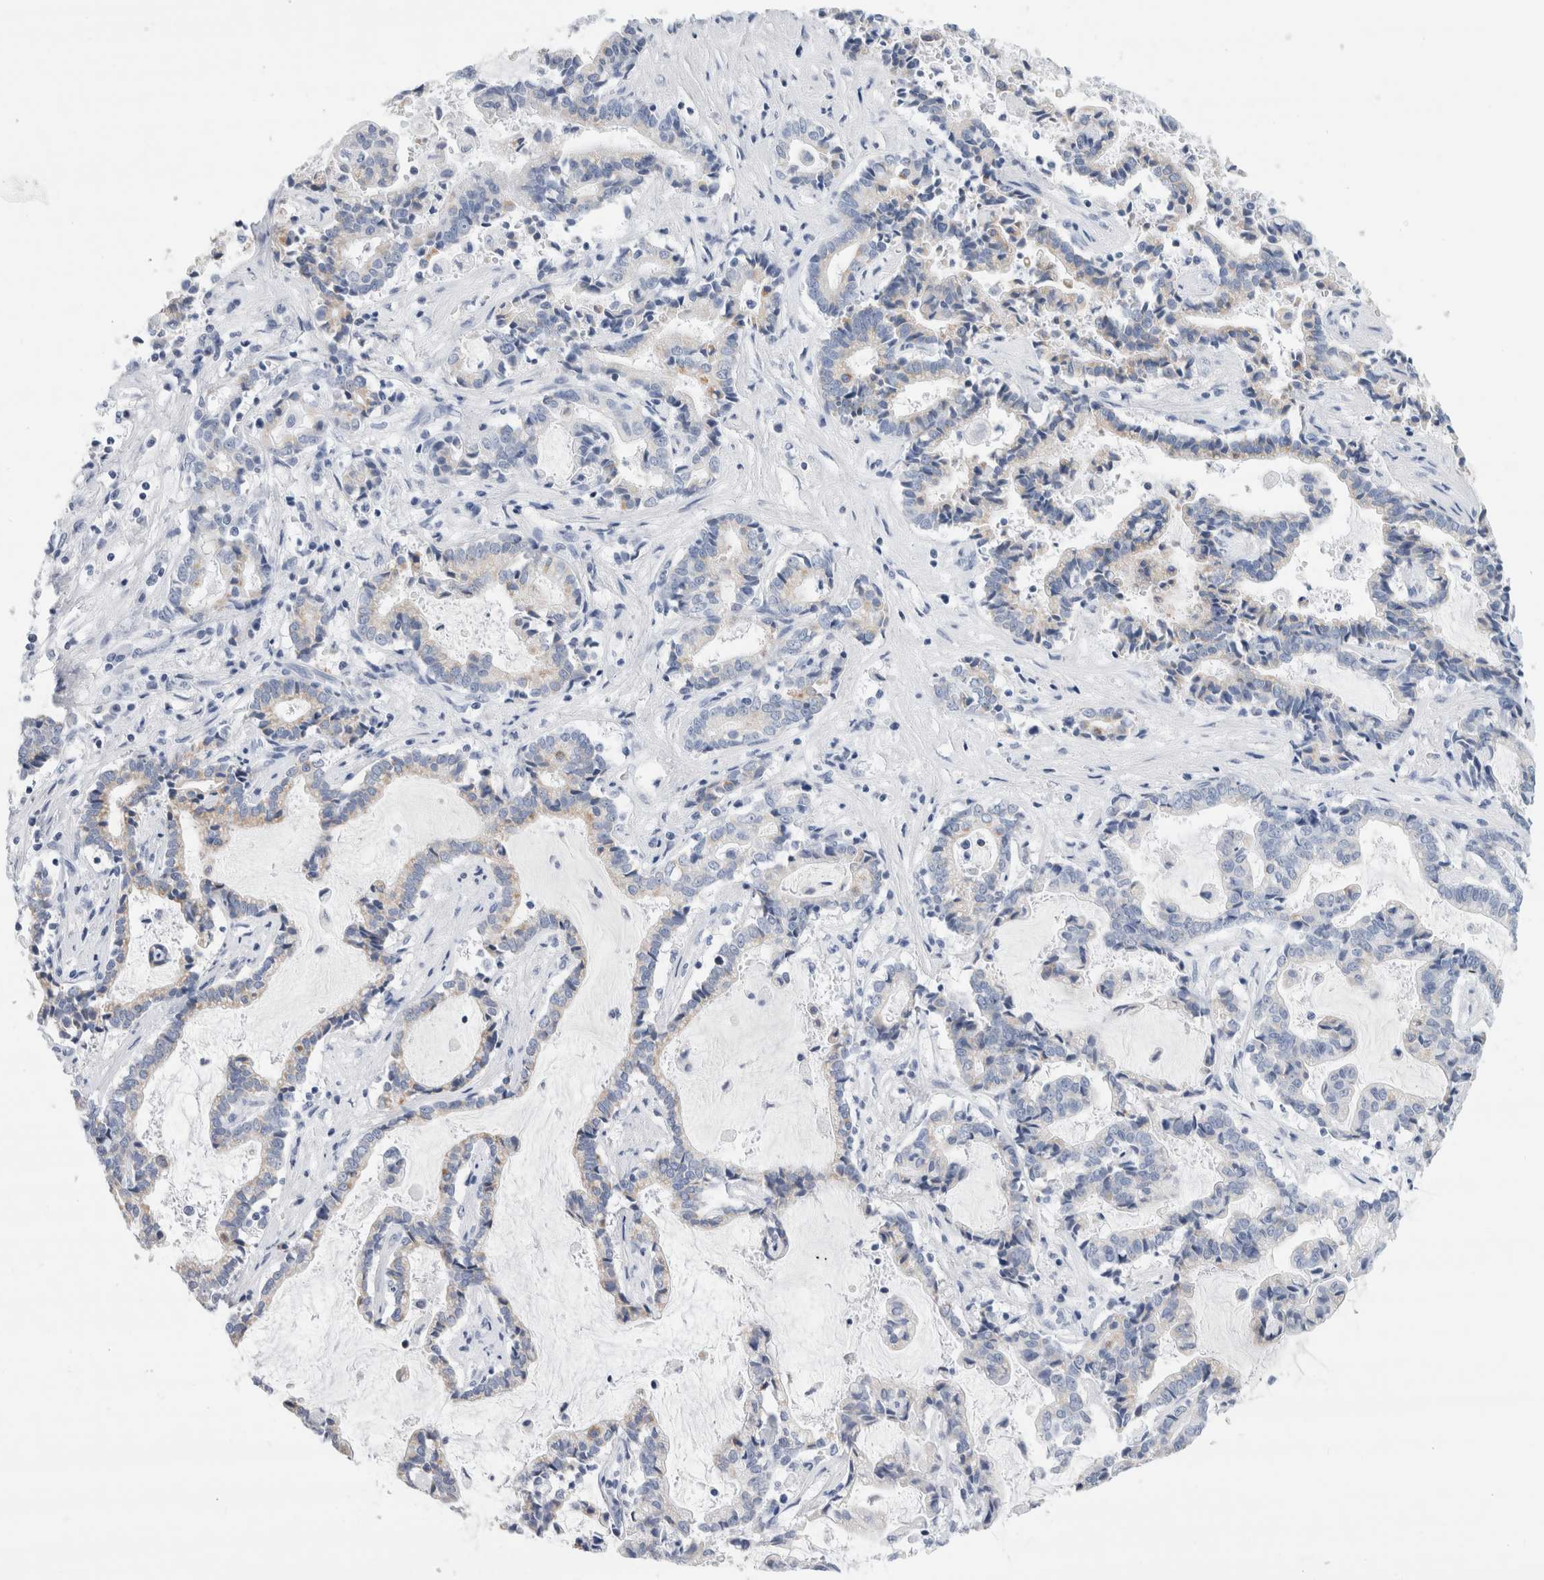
{"staining": {"intensity": "weak", "quantity": "<25%", "location": "cytoplasmic/membranous"}, "tissue": "liver cancer", "cell_type": "Tumor cells", "image_type": "cancer", "snomed": [{"axis": "morphology", "description": "Cholangiocarcinoma"}, {"axis": "topography", "description": "Liver"}], "caption": "High power microscopy image of an immunohistochemistry histopathology image of liver cancer (cholangiocarcinoma), revealing no significant positivity in tumor cells.", "gene": "ECHDC2", "patient": {"sex": "male", "age": 57}}